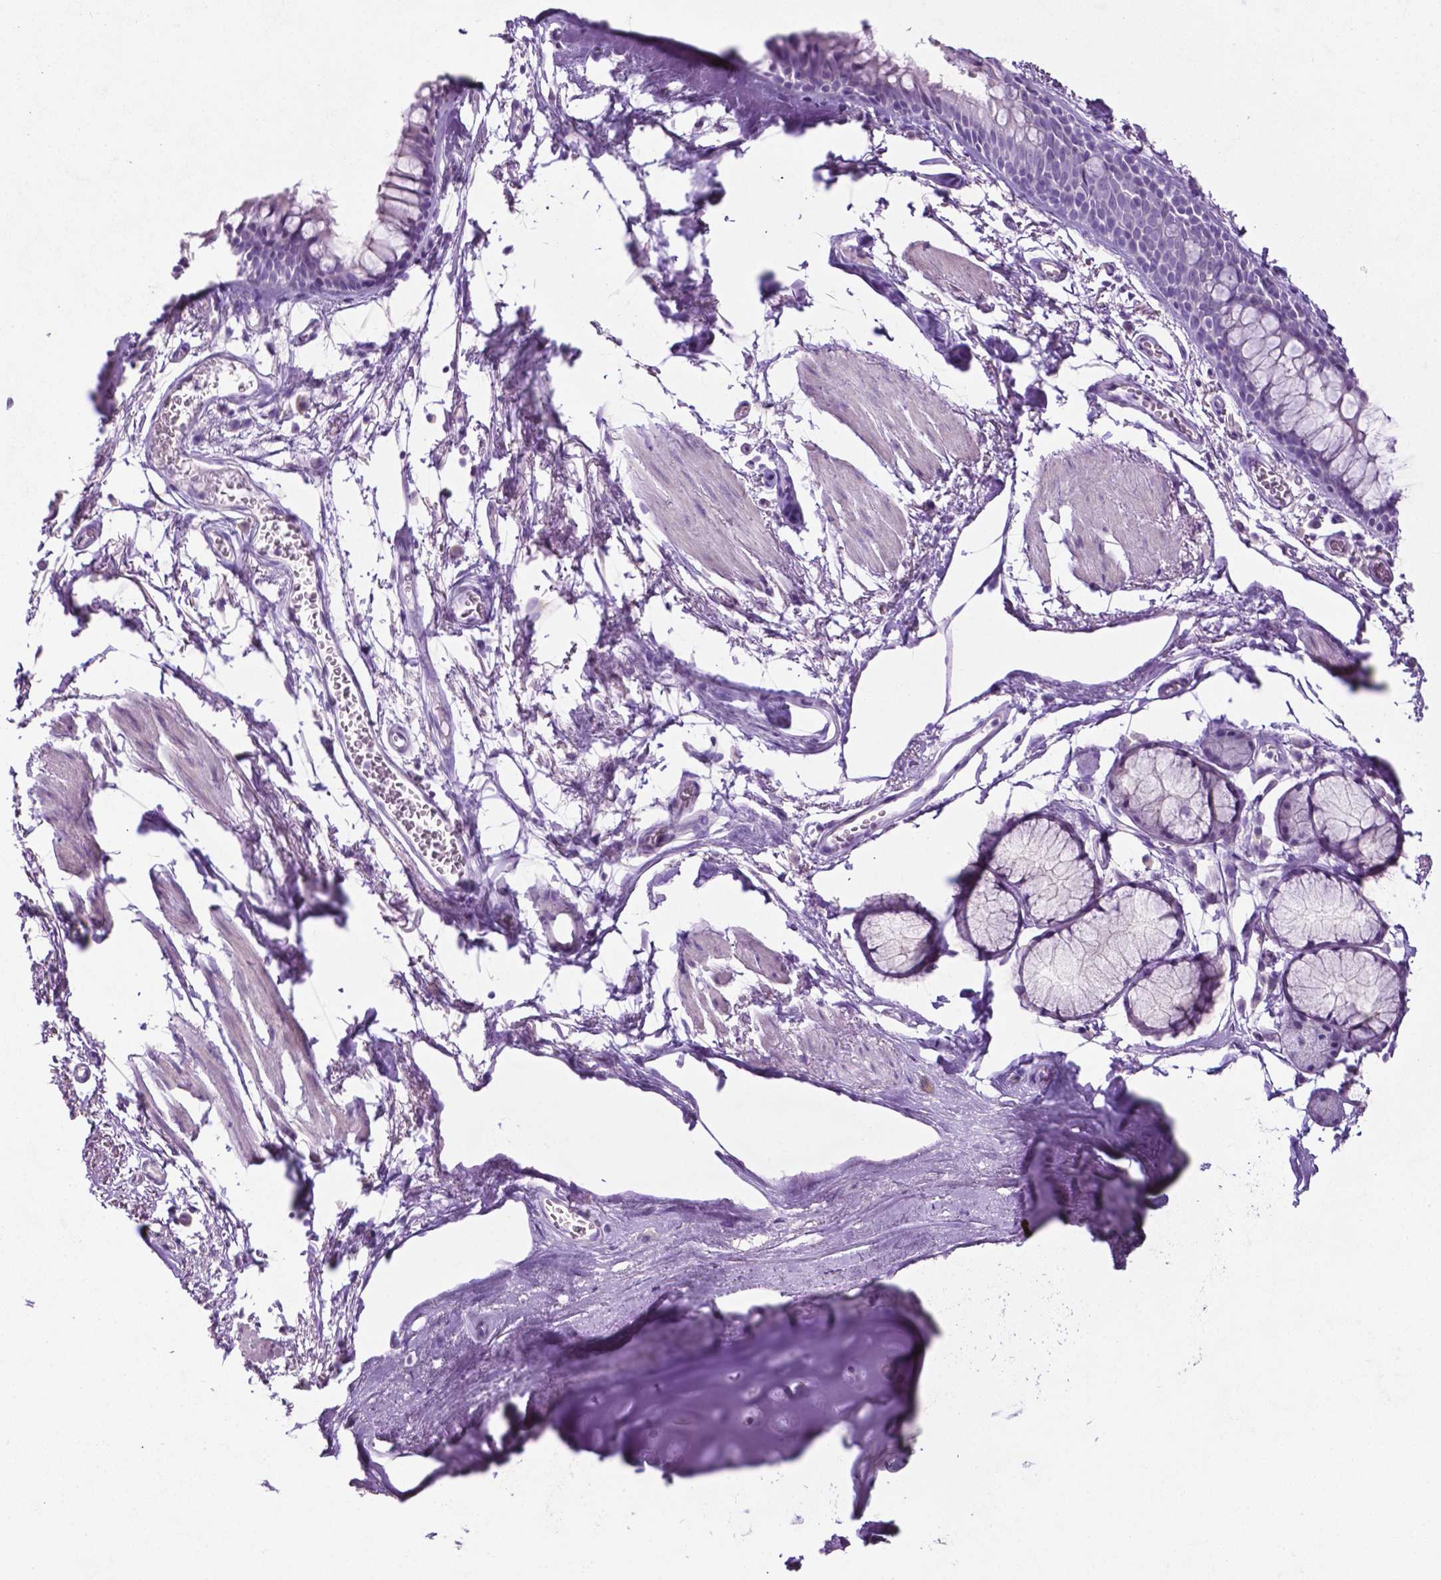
{"staining": {"intensity": "negative", "quantity": "none", "location": "none"}, "tissue": "soft tissue", "cell_type": "Chondrocytes", "image_type": "normal", "snomed": [{"axis": "morphology", "description": "Normal tissue, NOS"}, {"axis": "topography", "description": "Cartilage tissue"}, {"axis": "topography", "description": "Bronchus"}], "caption": "Micrograph shows no significant protein positivity in chondrocytes of unremarkable soft tissue. (Immunohistochemistry, brightfield microscopy, high magnification).", "gene": "PHGR1", "patient": {"sex": "female", "age": 79}}